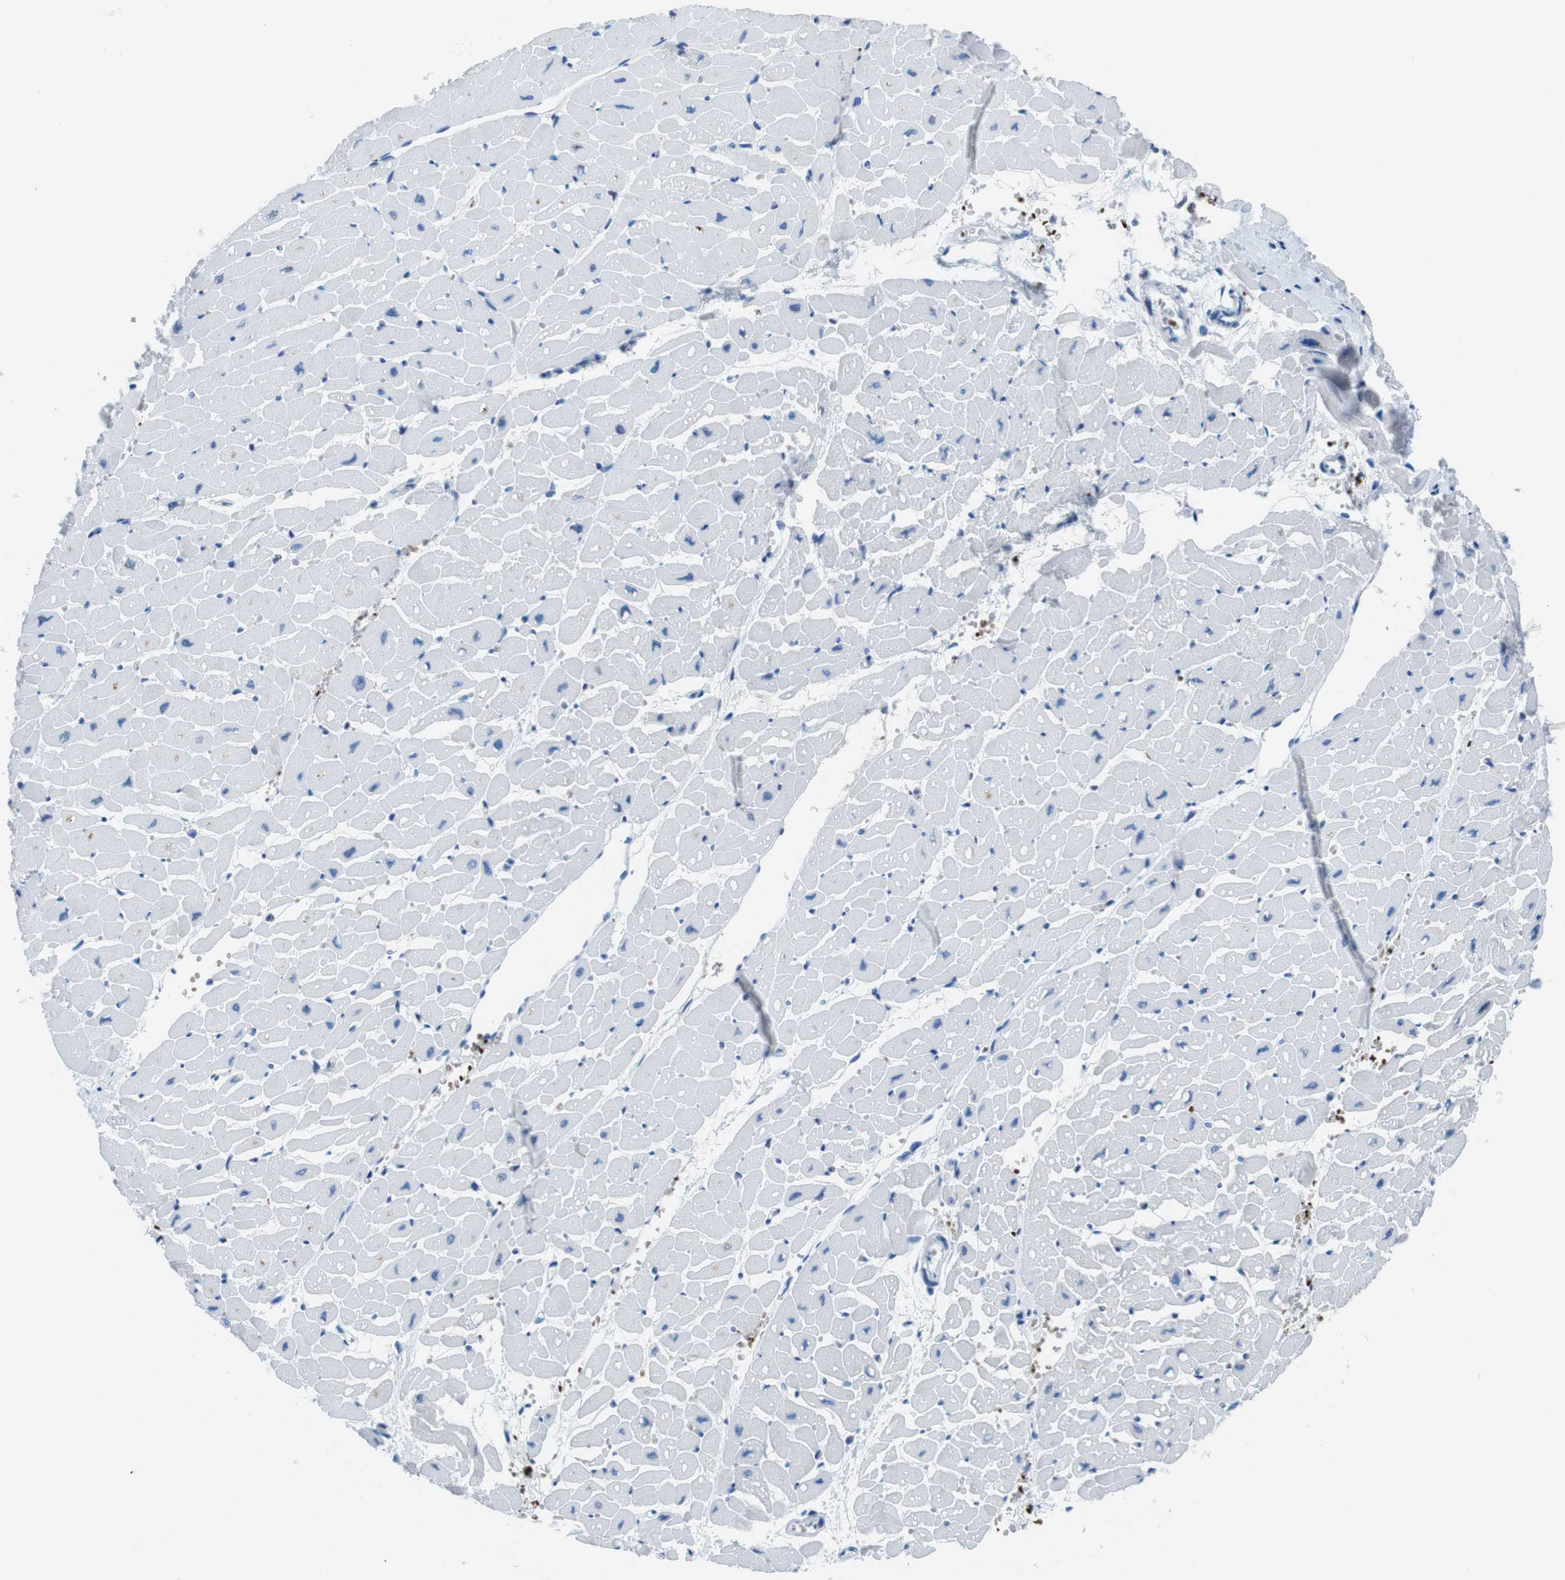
{"staining": {"intensity": "negative", "quantity": "none", "location": "none"}, "tissue": "heart muscle", "cell_type": "Cardiomyocytes", "image_type": "normal", "snomed": [{"axis": "morphology", "description": "Normal tissue, NOS"}, {"axis": "topography", "description": "Heart"}], "caption": "A photomicrograph of heart muscle stained for a protein shows no brown staining in cardiomyocytes. (DAB (3,3'-diaminobenzidine) immunohistochemistry with hematoxylin counter stain).", "gene": "TFAP2C", "patient": {"sex": "male", "age": 45}}